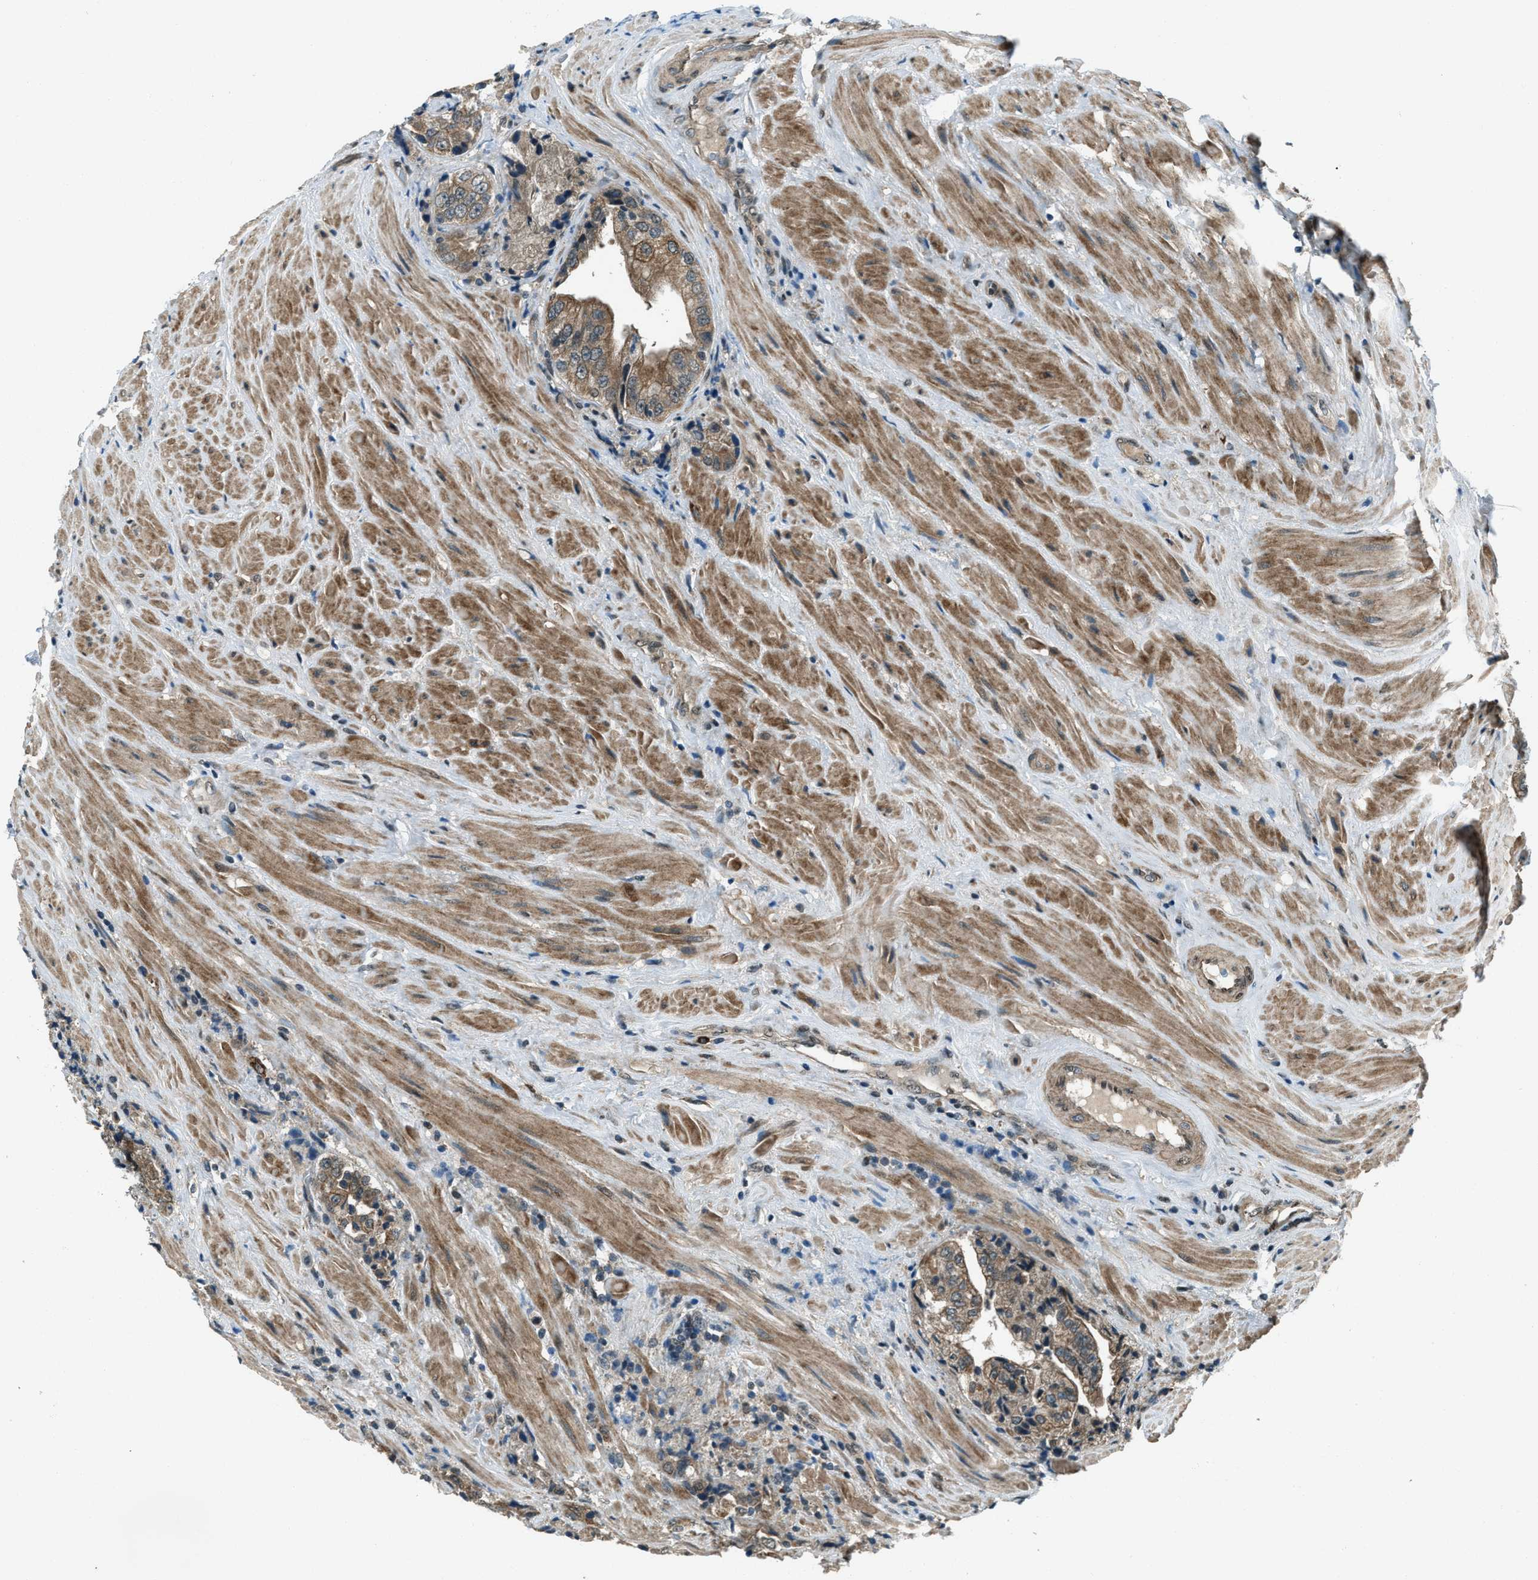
{"staining": {"intensity": "weak", "quantity": ">75%", "location": "cytoplasmic/membranous"}, "tissue": "prostate cancer", "cell_type": "Tumor cells", "image_type": "cancer", "snomed": [{"axis": "morphology", "description": "Adenocarcinoma, High grade"}, {"axis": "topography", "description": "Prostate"}], "caption": "This image demonstrates IHC staining of prostate cancer, with low weak cytoplasmic/membranous expression in about >75% of tumor cells.", "gene": "SVIL", "patient": {"sex": "male", "age": 61}}